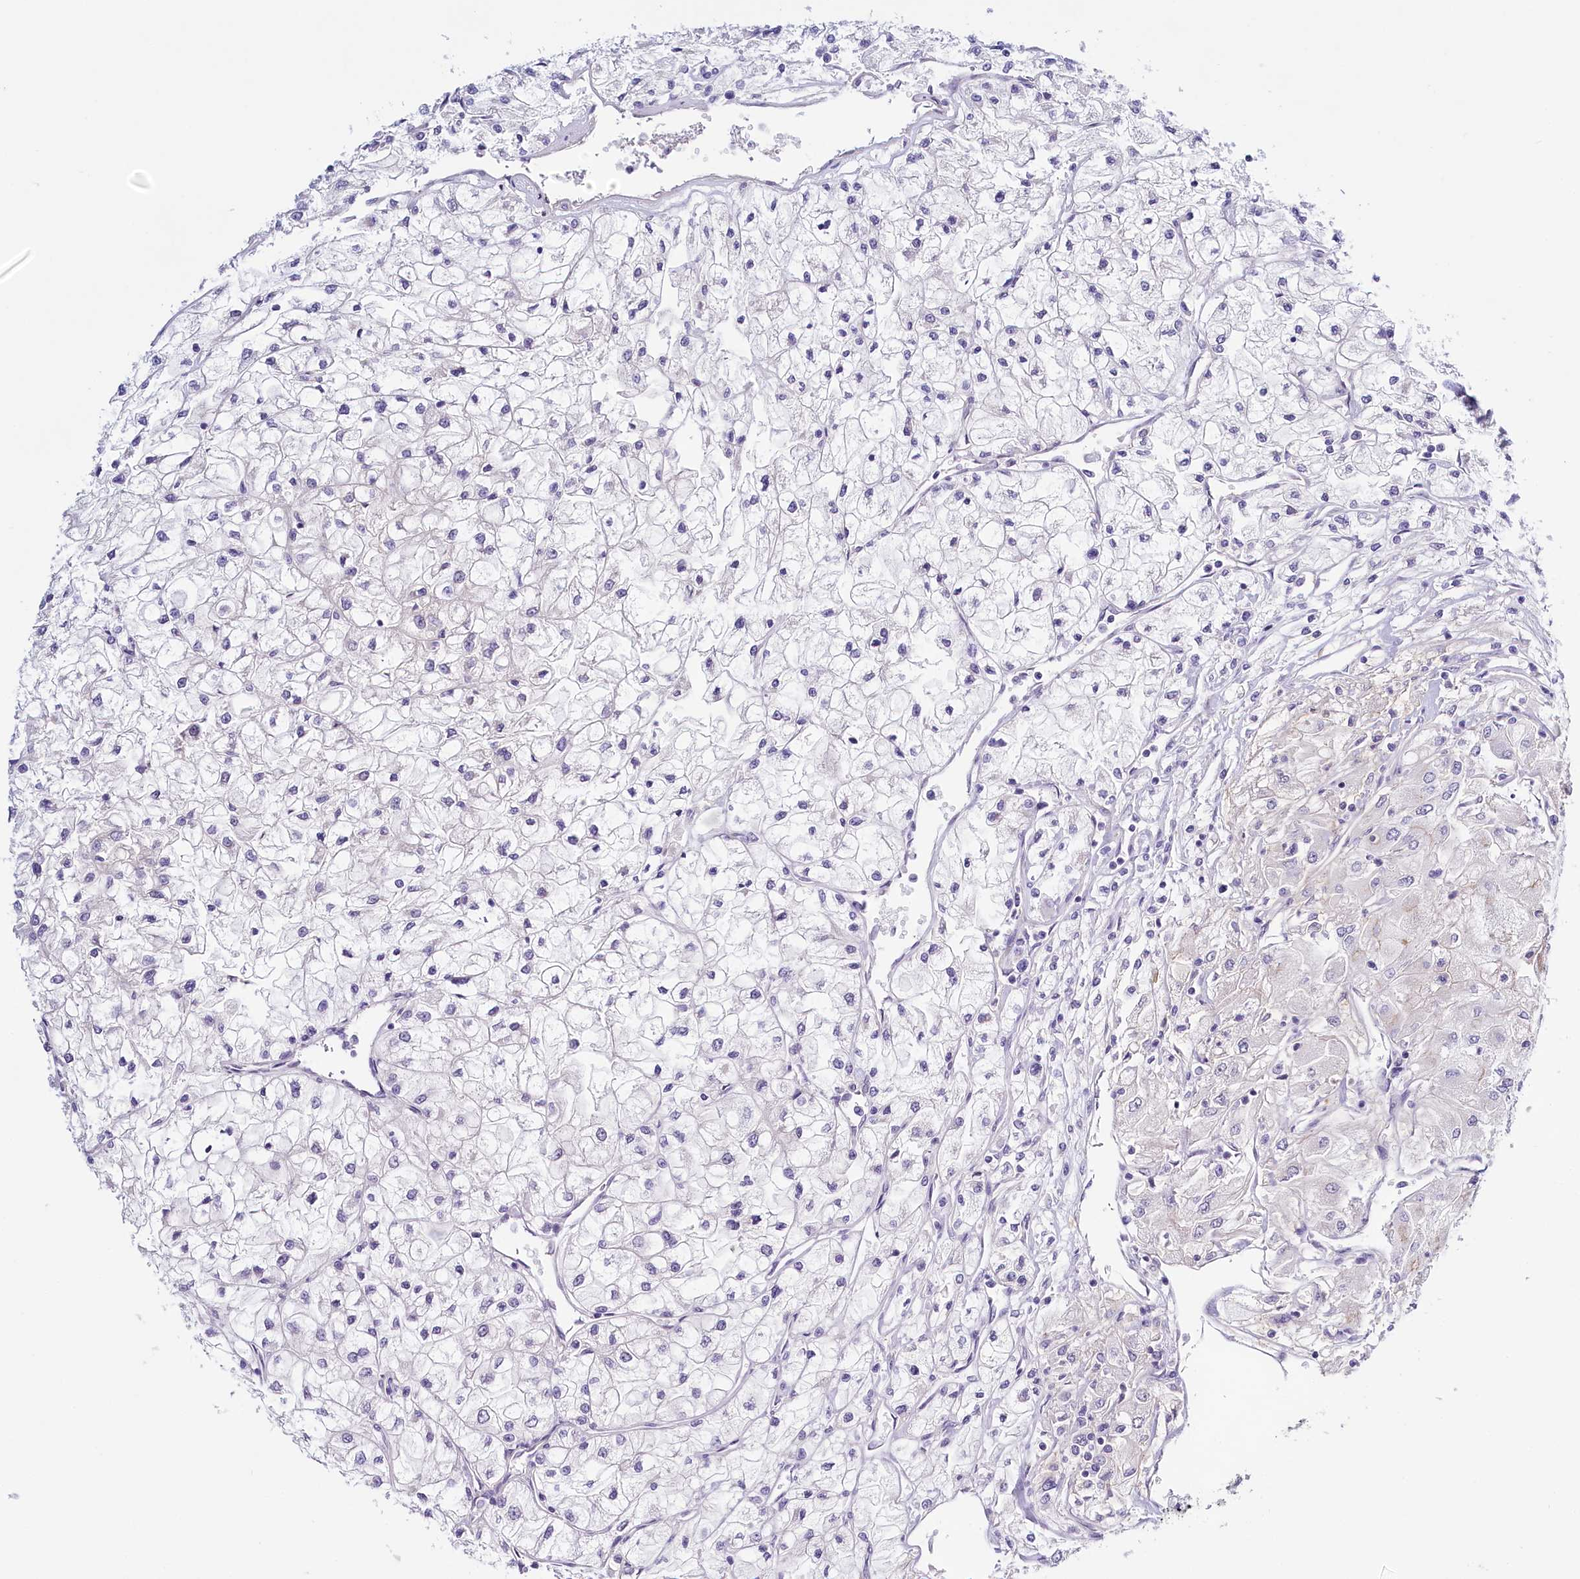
{"staining": {"intensity": "moderate", "quantity": "<25%", "location": "cytoplasmic/membranous"}, "tissue": "renal cancer", "cell_type": "Tumor cells", "image_type": "cancer", "snomed": [{"axis": "morphology", "description": "Adenocarcinoma, NOS"}, {"axis": "topography", "description": "Kidney"}], "caption": "The image displays staining of adenocarcinoma (renal), revealing moderate cytoplasmic/membranous protein positivity (brown color) within tumor cells.", "gene": "PDE6D", "patient": {"sex": "male", "age": 80}}